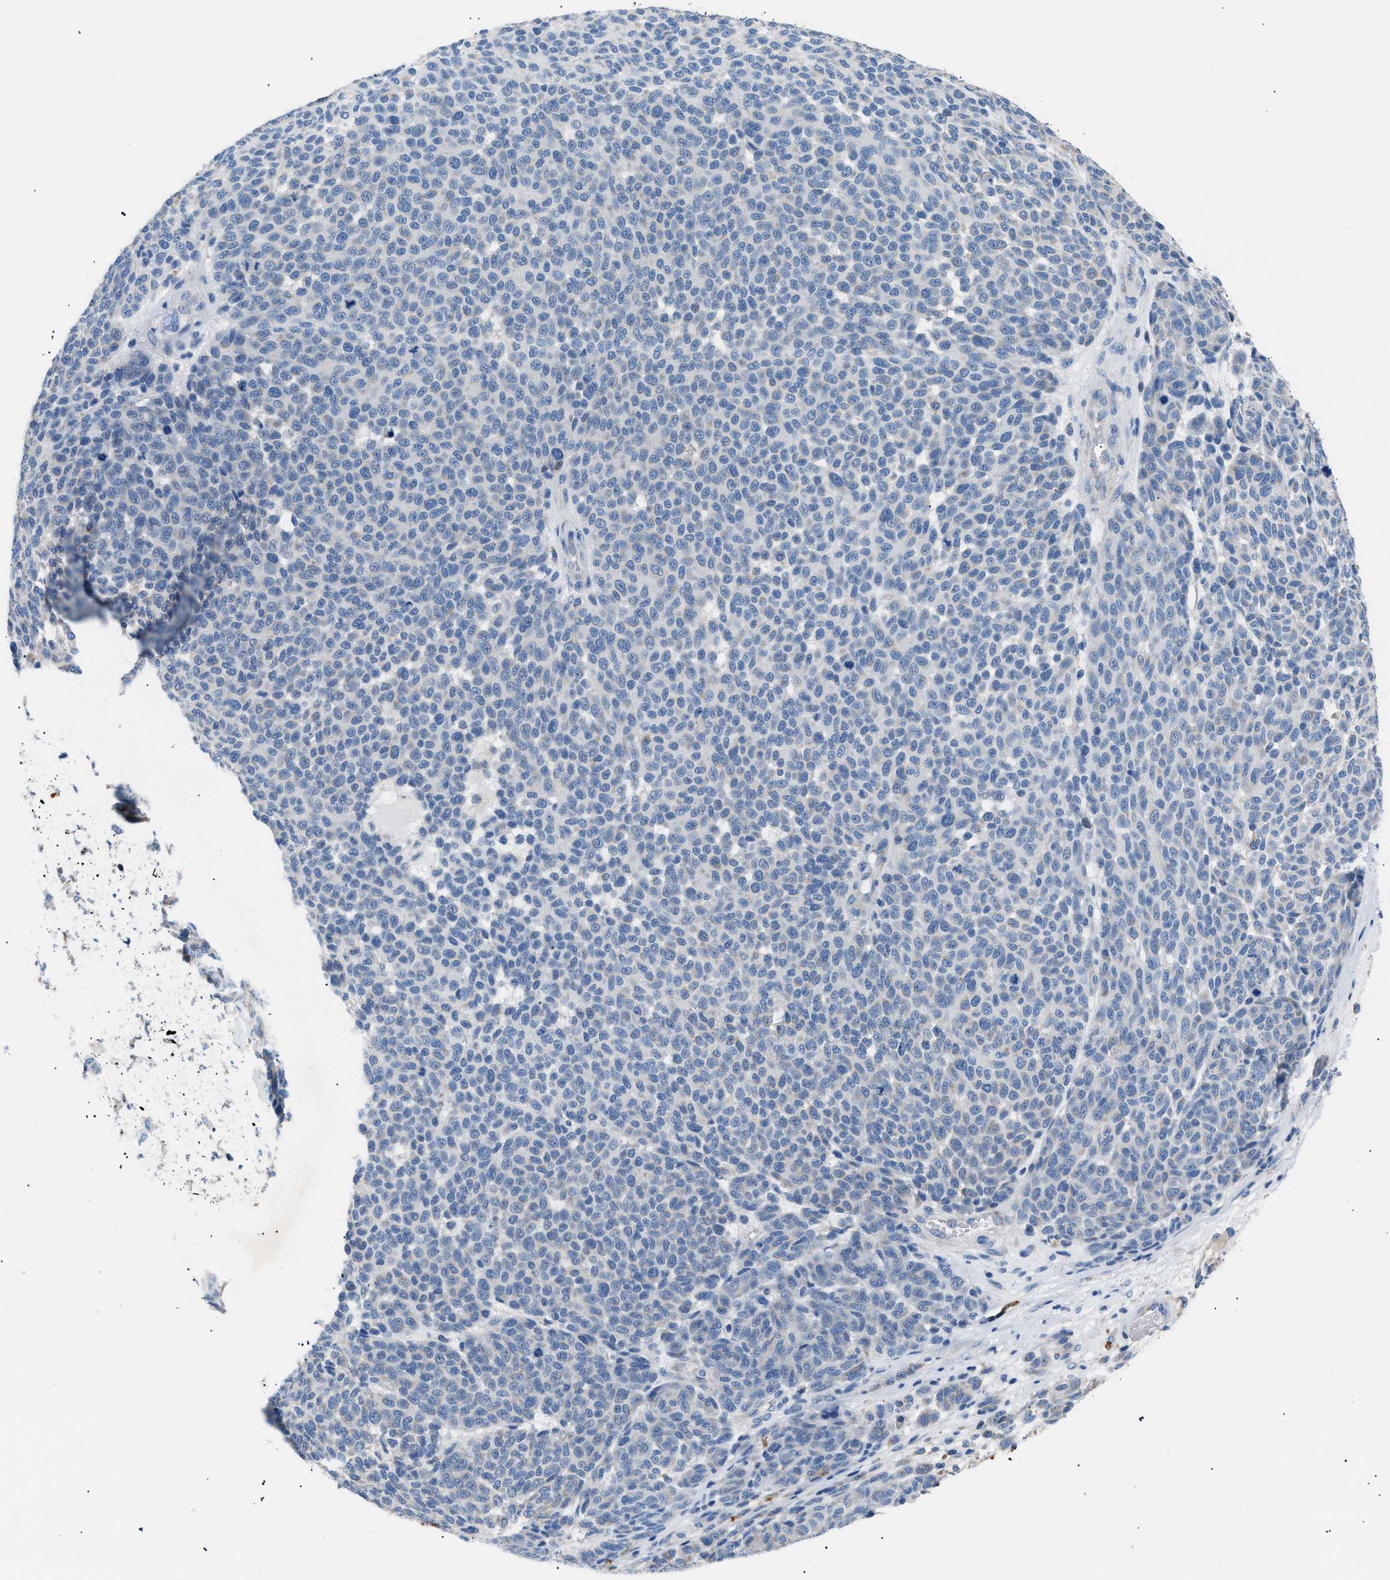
{"staining": {"intensity": "negative", "quantity": "none", "location": "none"}, "tissue": "melanoma", "cell_type": "Tumor cells", "image_type": "cancer", "snomed": [{"axis": "morphology", "description": "Malignant melanoma, NOS"}, {"axis": "topography", "description": "Skin"}], "caption": "Human melanoma stained for a protein using immunohistochemistry shows no positivity in tumor cells.", "gene": "ILDR1", "patient": {"sex": "male", "age": 59}}